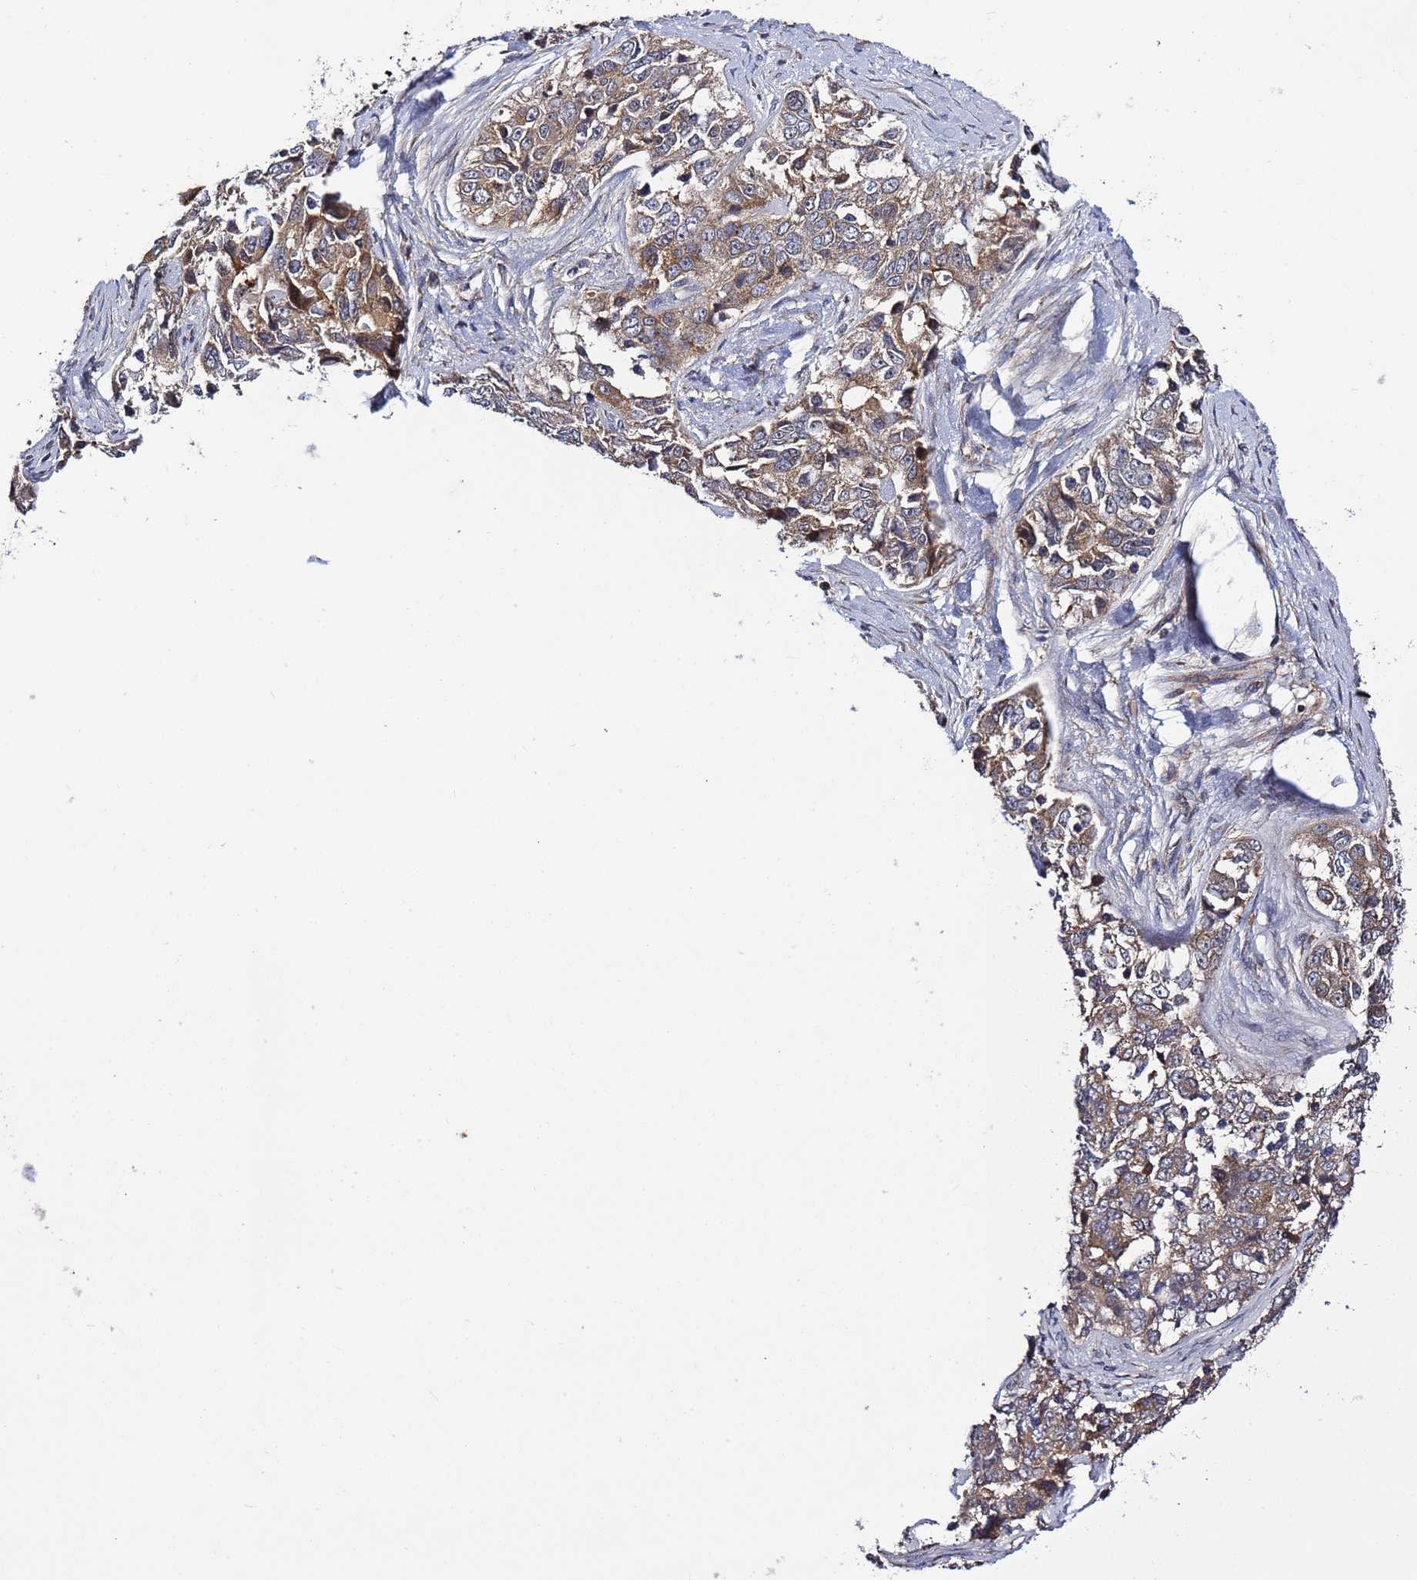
{"staining": {"intensity": "moderate", "quantity": ">75%", "location": "cytoplasmic/membranous"}, "tissue": "ovarian cancer", "cell_type": "Tumor cells", "image_type": "cancer", "snomed": [{"axis": "morphology", "description": "Carcinoma, endometroid"}, {"axis": "topography", "description": "Ovary"}], "caption": "A brown stain labels moderate cytoplasmic/membranous staining of a protein in ovarian cancer tumor cells.", "gene": "TMEM176B", "patient": {"sex": "female", "age": 51}}